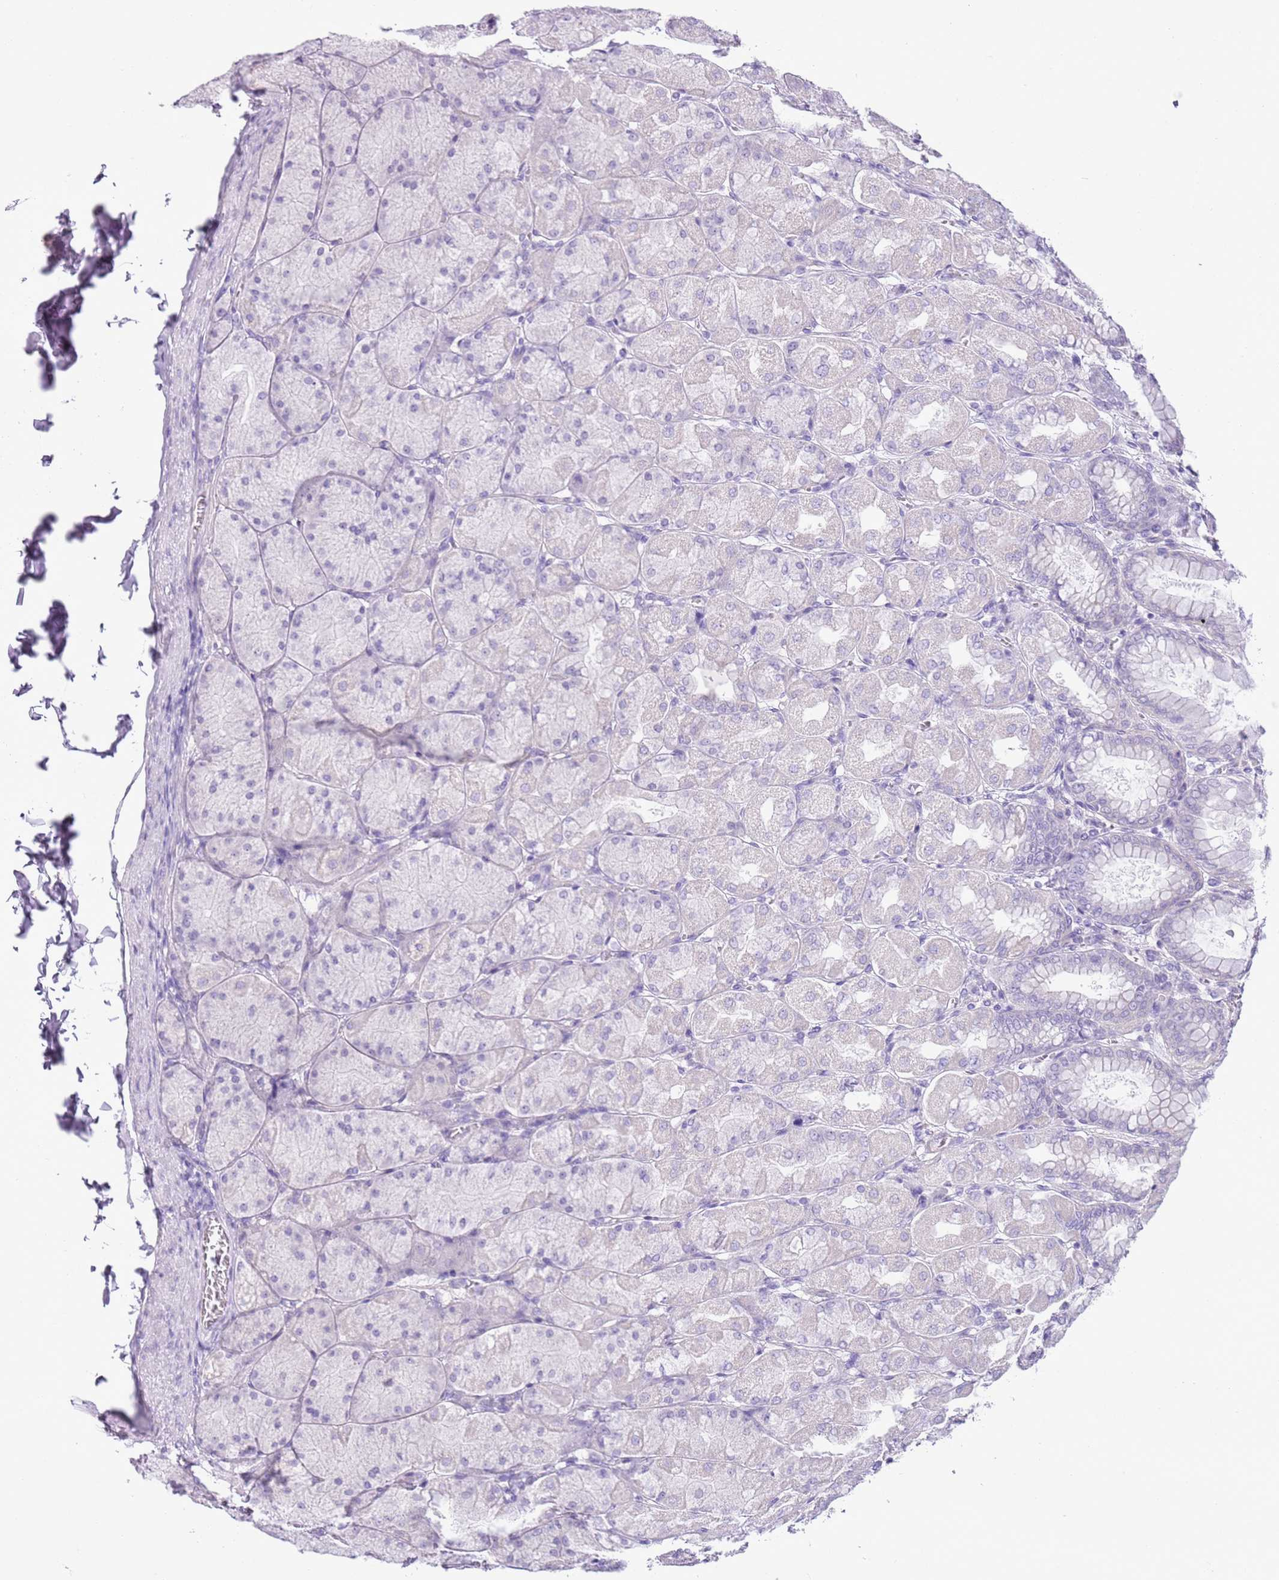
{"staining": {"intensity": "negative", "quantity": "none", "location": "none"}, "tissue": "stomach", "cell_type": "Glandular cells", "image_type": "normal", "snomed": [{"axis": "morphology", "description": "Normal tissue, NOS"}, {"axis": "topography", "description": "Stomach, upper"}], "caption": "DAB (3,3'-diaminobenzidine) immunohistochemical staining of normal stomach exhibits no significant staining in glandular cells.", "gene": "CD177", "patient": {"sex": "female", "age": 56}}